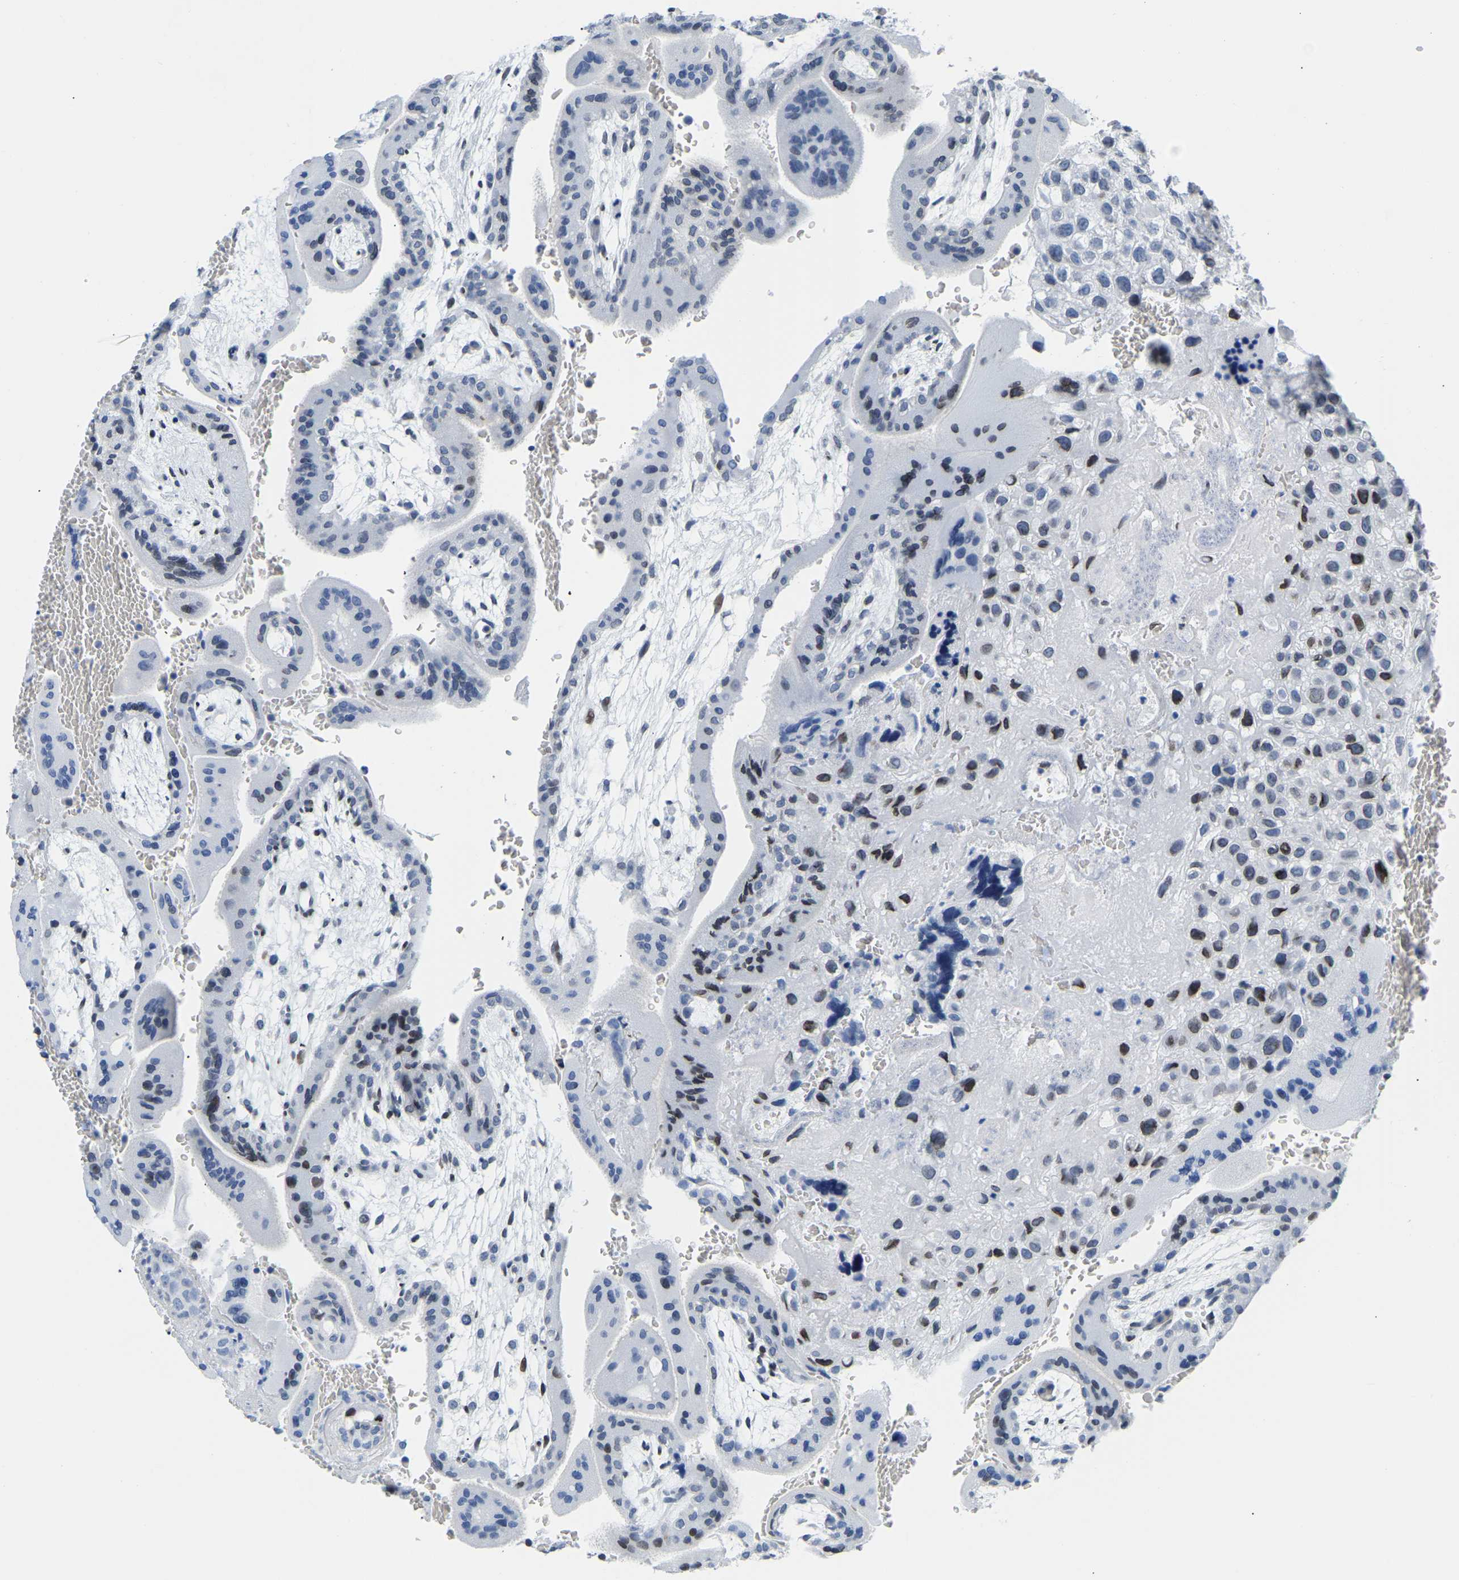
{"staining": {"intensity": "moderate", "quantity": "<25%", "location": "nuclear"}, "tissue": "placenta", "cell_type": "Decidual cells", "image_type": "normal", "snomed": [{"axis": "morphology", "description": "Normal tissue, NOS"}, {"axis": "topography", "description": "Placenta"}], "caption": "Protein expression analysis of benign placenta demonstrates moderate nuclear staining in approximately <25% of decidual cells.", "gene": "UPK3A", "patient": {"sex": "female", "age": 35}}